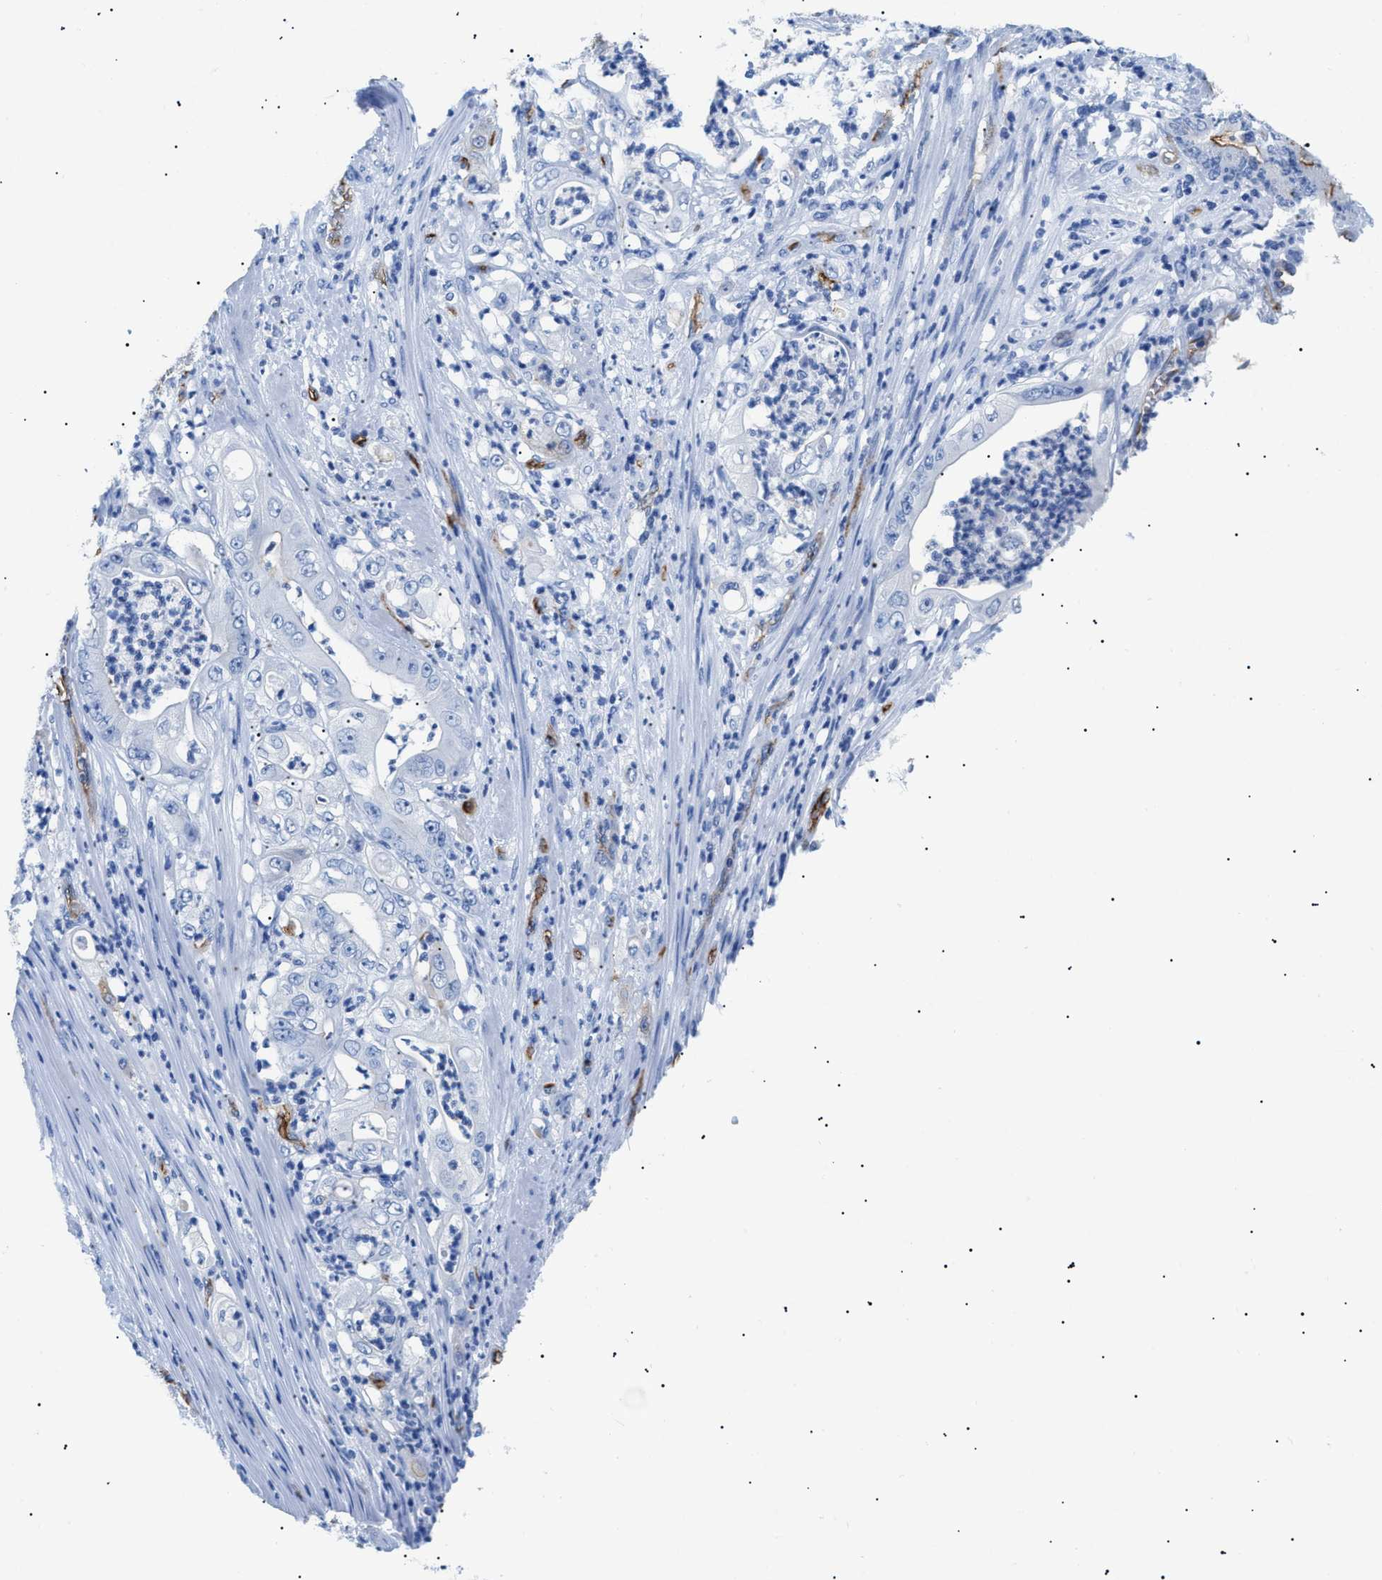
{"staining": {"intensity": "negative", "quantity": "none", "location": "none"}, "tissue": "stomach cancer", "cell_type": "Tumor cells", "image_type": "cancer", "snomed": [{"axis": "morphology", "description": "Adenocarcinoma, NOS"}, {"axis": "topography", "description": "Stomach"}], "caption": "Immunohistochemistry (IHC) histopathology image of neoplastic tissue: human adenocarcinoma (stomach) stained with DAB (3,3'-diaminobenzidine) reveals no significant protein staining in tumor cells.", "gene": "PODXL", "patient": {"sex": "female", "age": 73}}